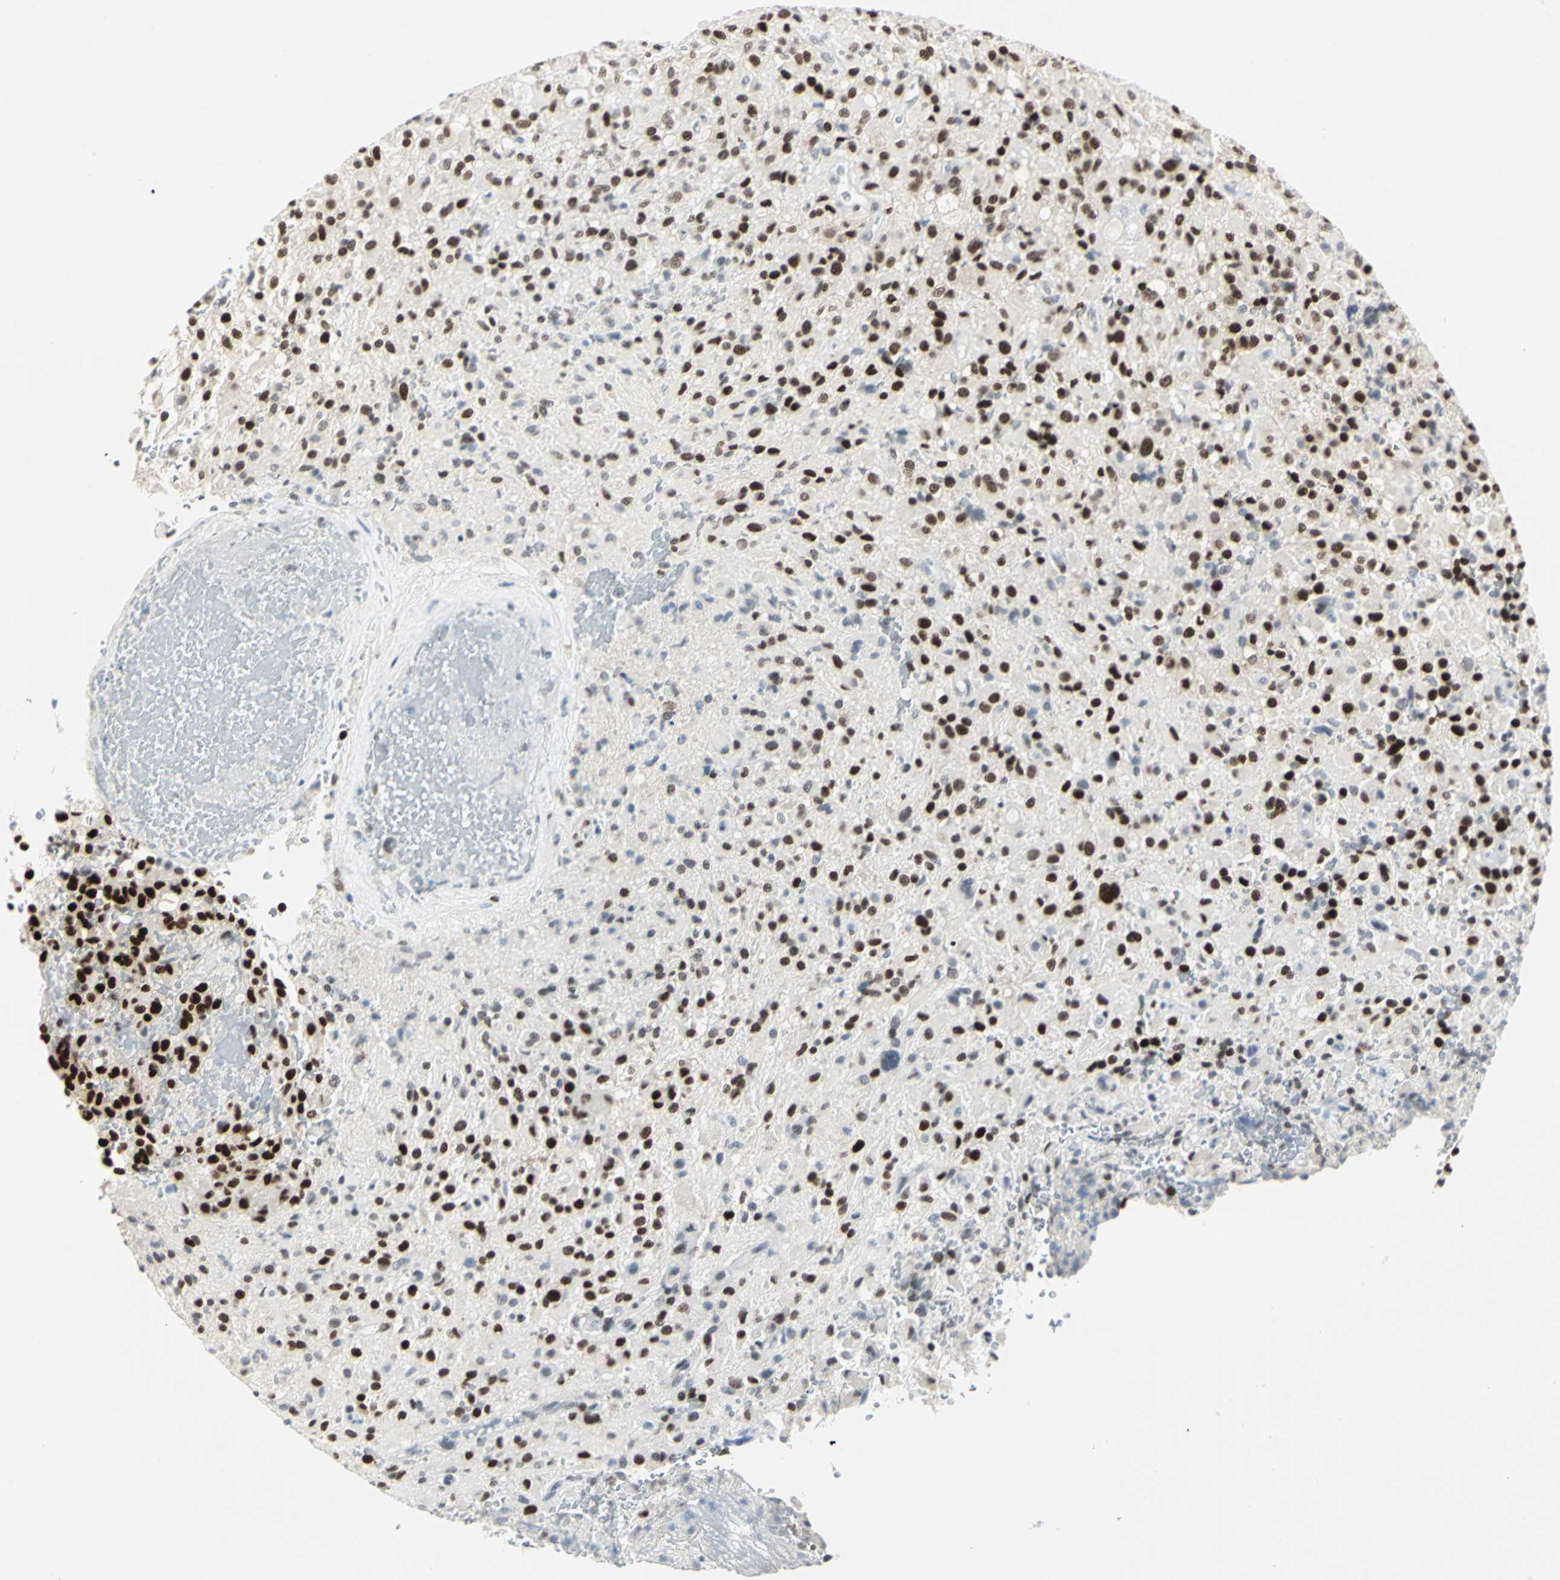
{"staining": {"intensity": "strong", "quantity": ">75%", "location": "nuclear"}, "tissue": "glioma", "cell_type": "Tumor cells", "image_type": "cancer", "snomed": [{"axis": "morphology", "description": "Glioma, malignant, High grade"}, {"axis": "topography", "description": "Brain"}], "caption": "A brown stain shows strong nuclear positivity of a protein in glioma tumor cells. (Brightfield microscopy of DAB IHC at high magnification).", "gene": "MEIS2", "patient": {"sex": "male", "age": 71}}